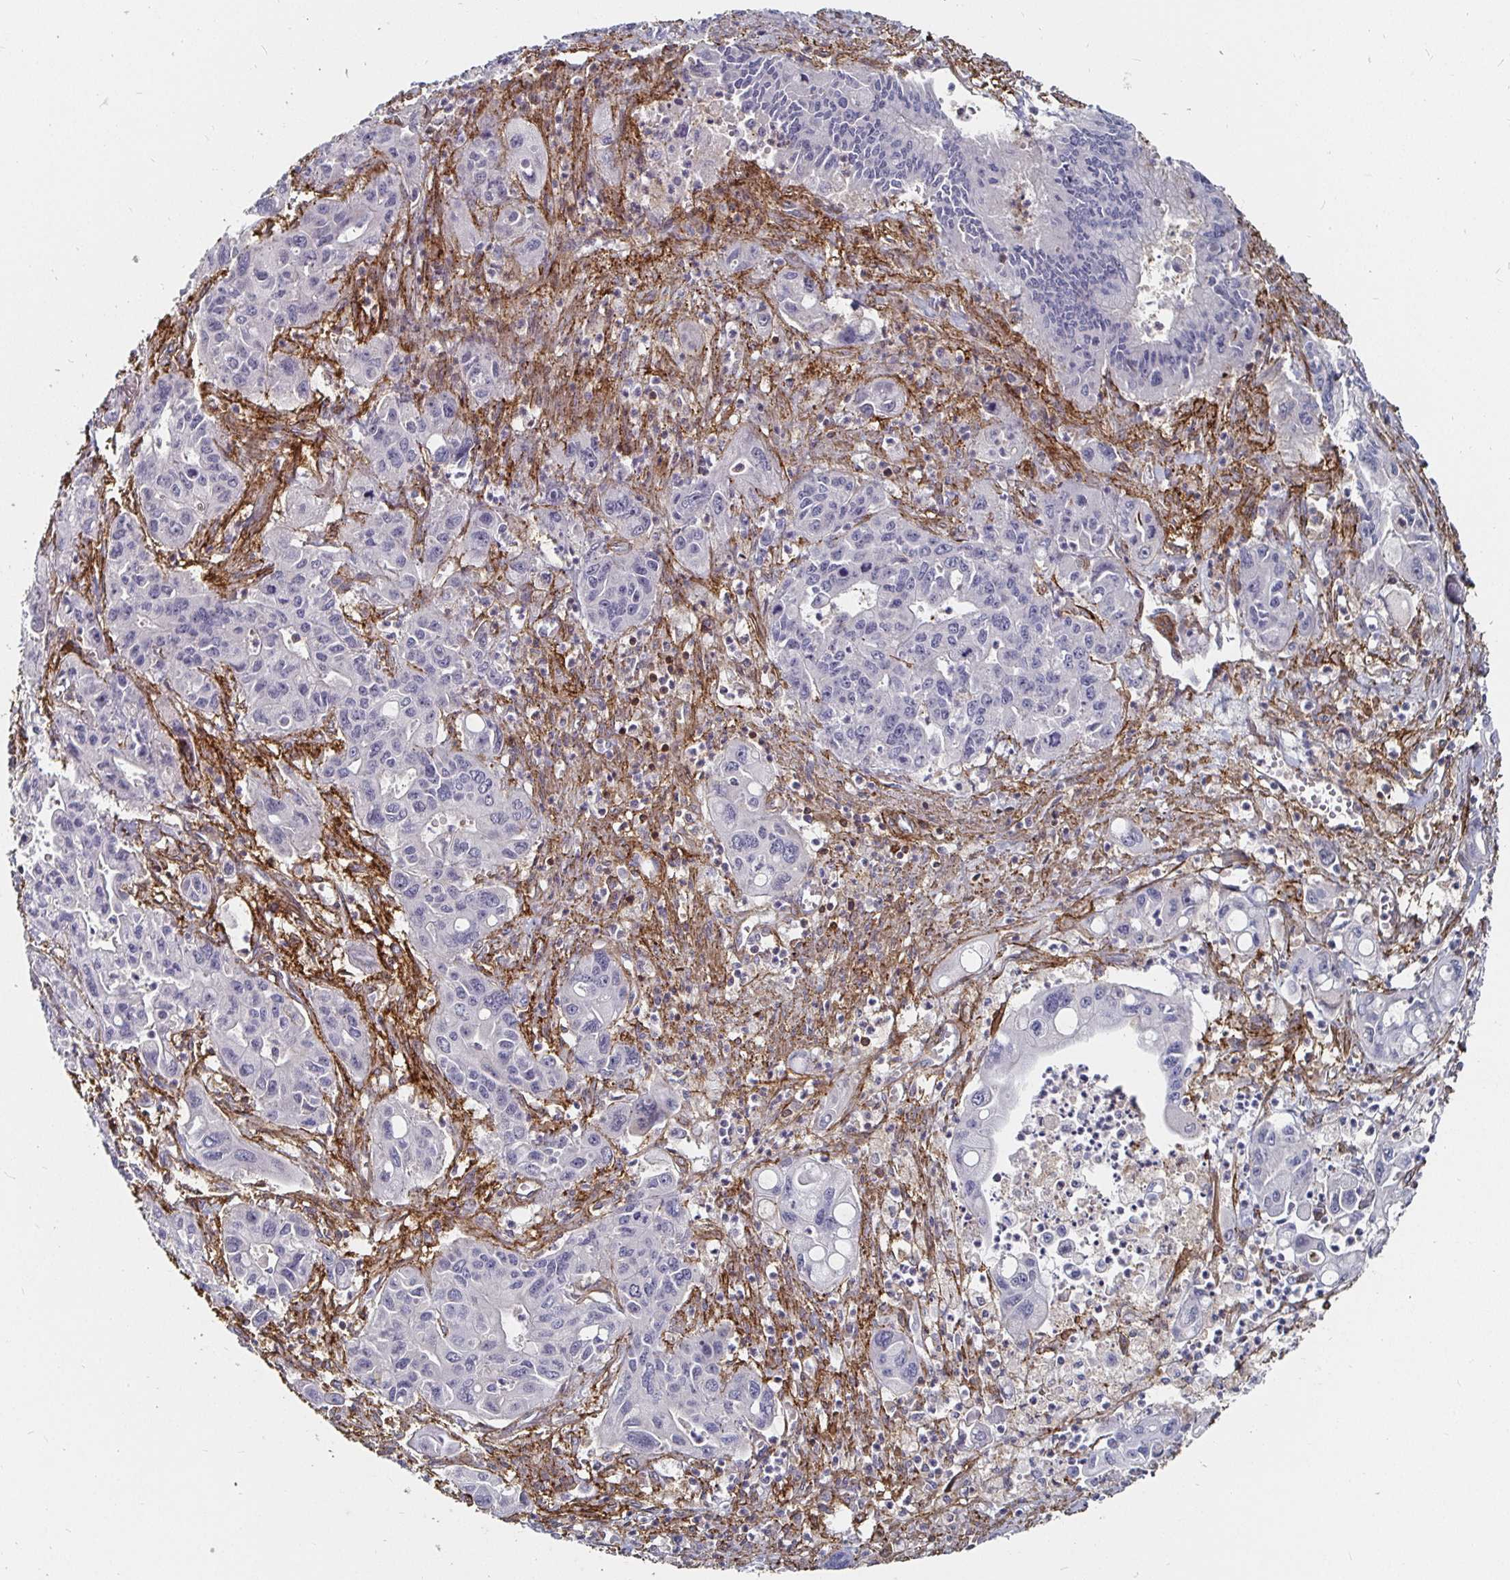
{"staining": {"intensity": "negative", "quantity": "none", "location": "none"}, "tissue": "pancreatic cancer", "cell_type": "Tumor cells", "image_type": "cancer", "snomed": [{"axis": "morphology", "description": "Adenocarcinoma, NOS"}, {"axis": "topography", "description": "Pancreas"}], "caption": "High magnification brightfield microscopy of pancreatic cancer (adenocarcinoma) stained with DAB (brown) and counterstained with hematoxylin (blue): tumor cells show no significant expression.", "gene": "GJA4", "patient": {"sex": "male", "age": 62}}